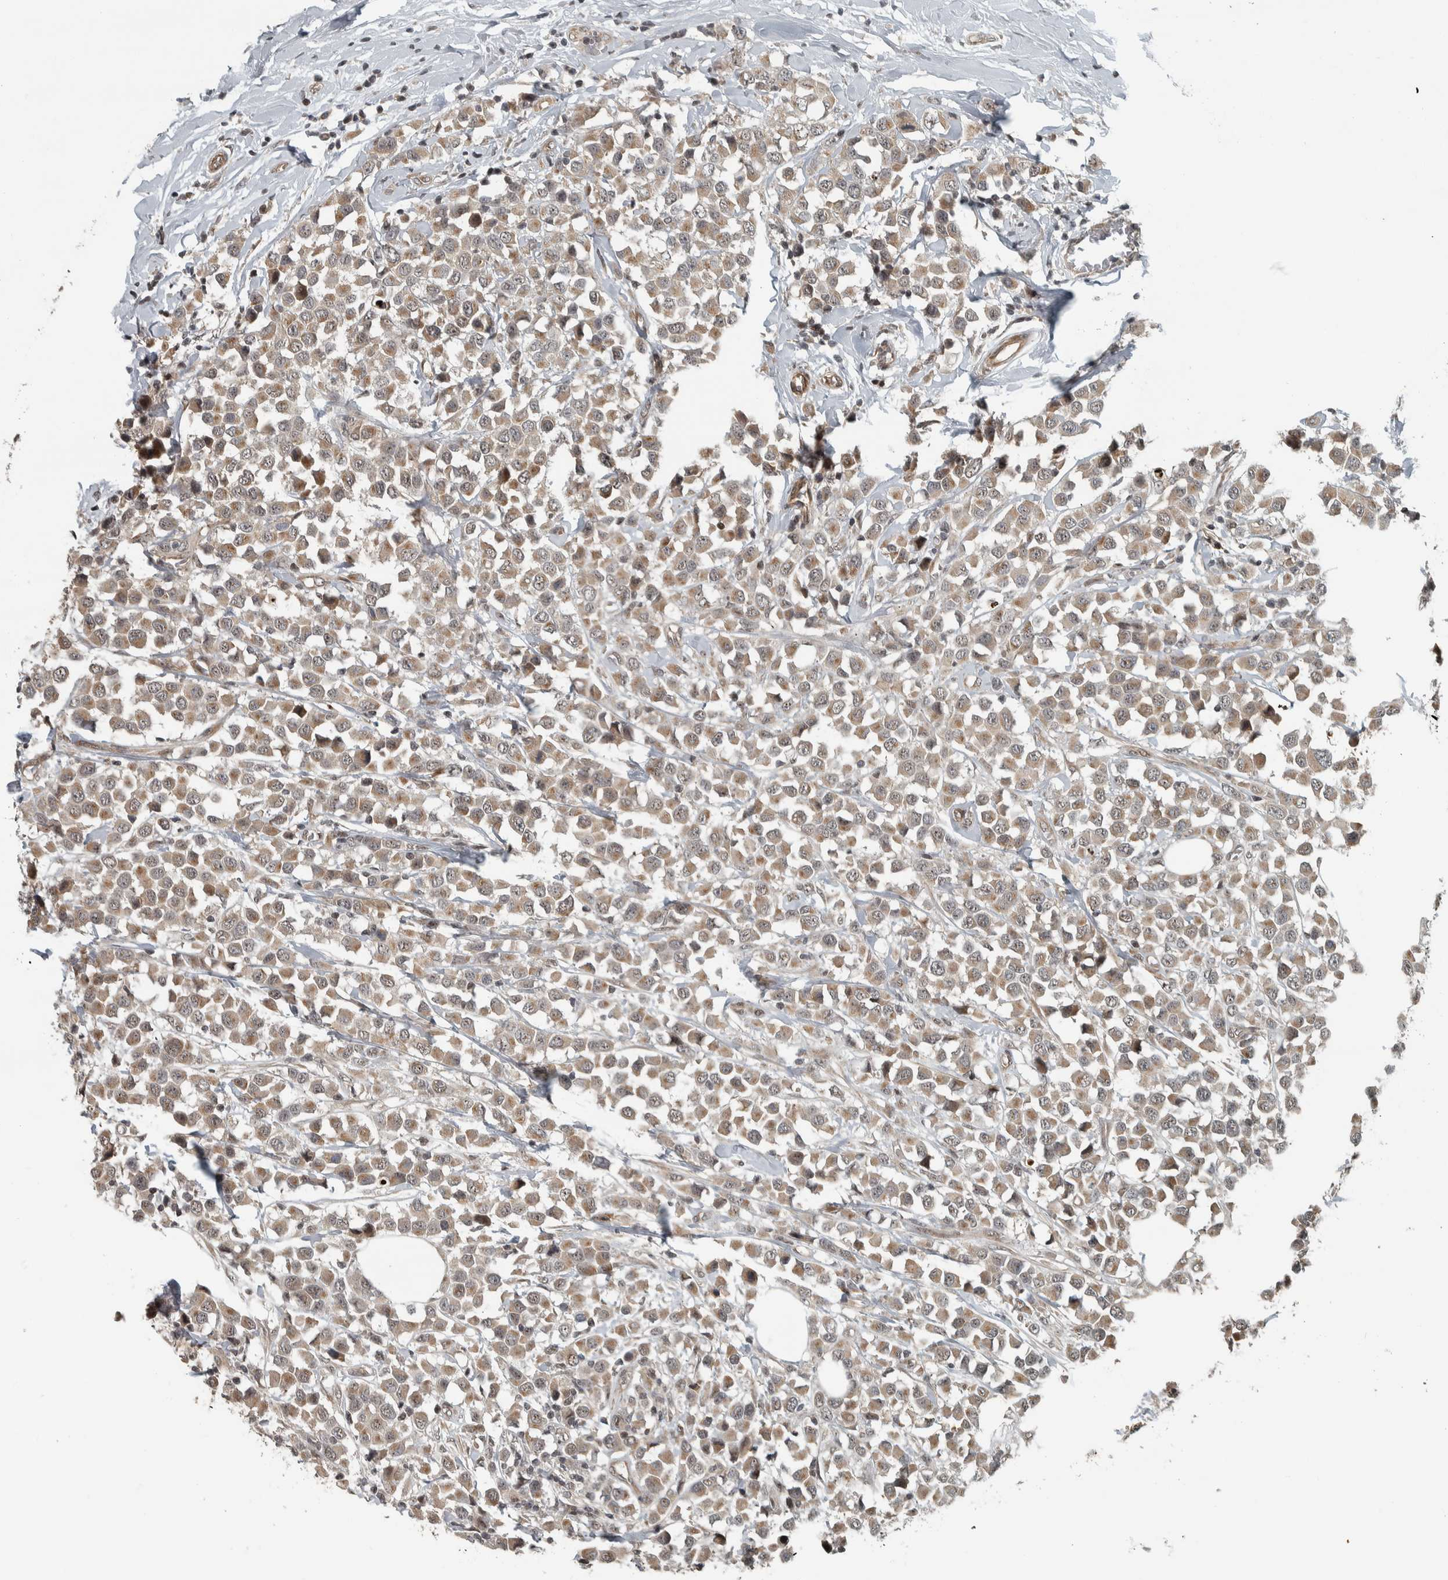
{"staining": {"intensity": "moderate", "quantity": ">75%", "location": "cytoplasmic/membranous"}, "tissue": "breast cancer", "cell_type": "Tumor cells", "image_type": "cancer", "snomed": [{"axis": "morphology", "description": "Duct carcinoma"}, {"axis": "topography", "description": "Breast"}], "caption": "This photomicrograph shows immunohistochemistry (IHC) staining of human breast cancer, with medium moderate cytoplasmic/membranous expression in approximately >75% of tumor cells.", "gene": "NAPG", "patient": {"sex": "female", "age": 61}}